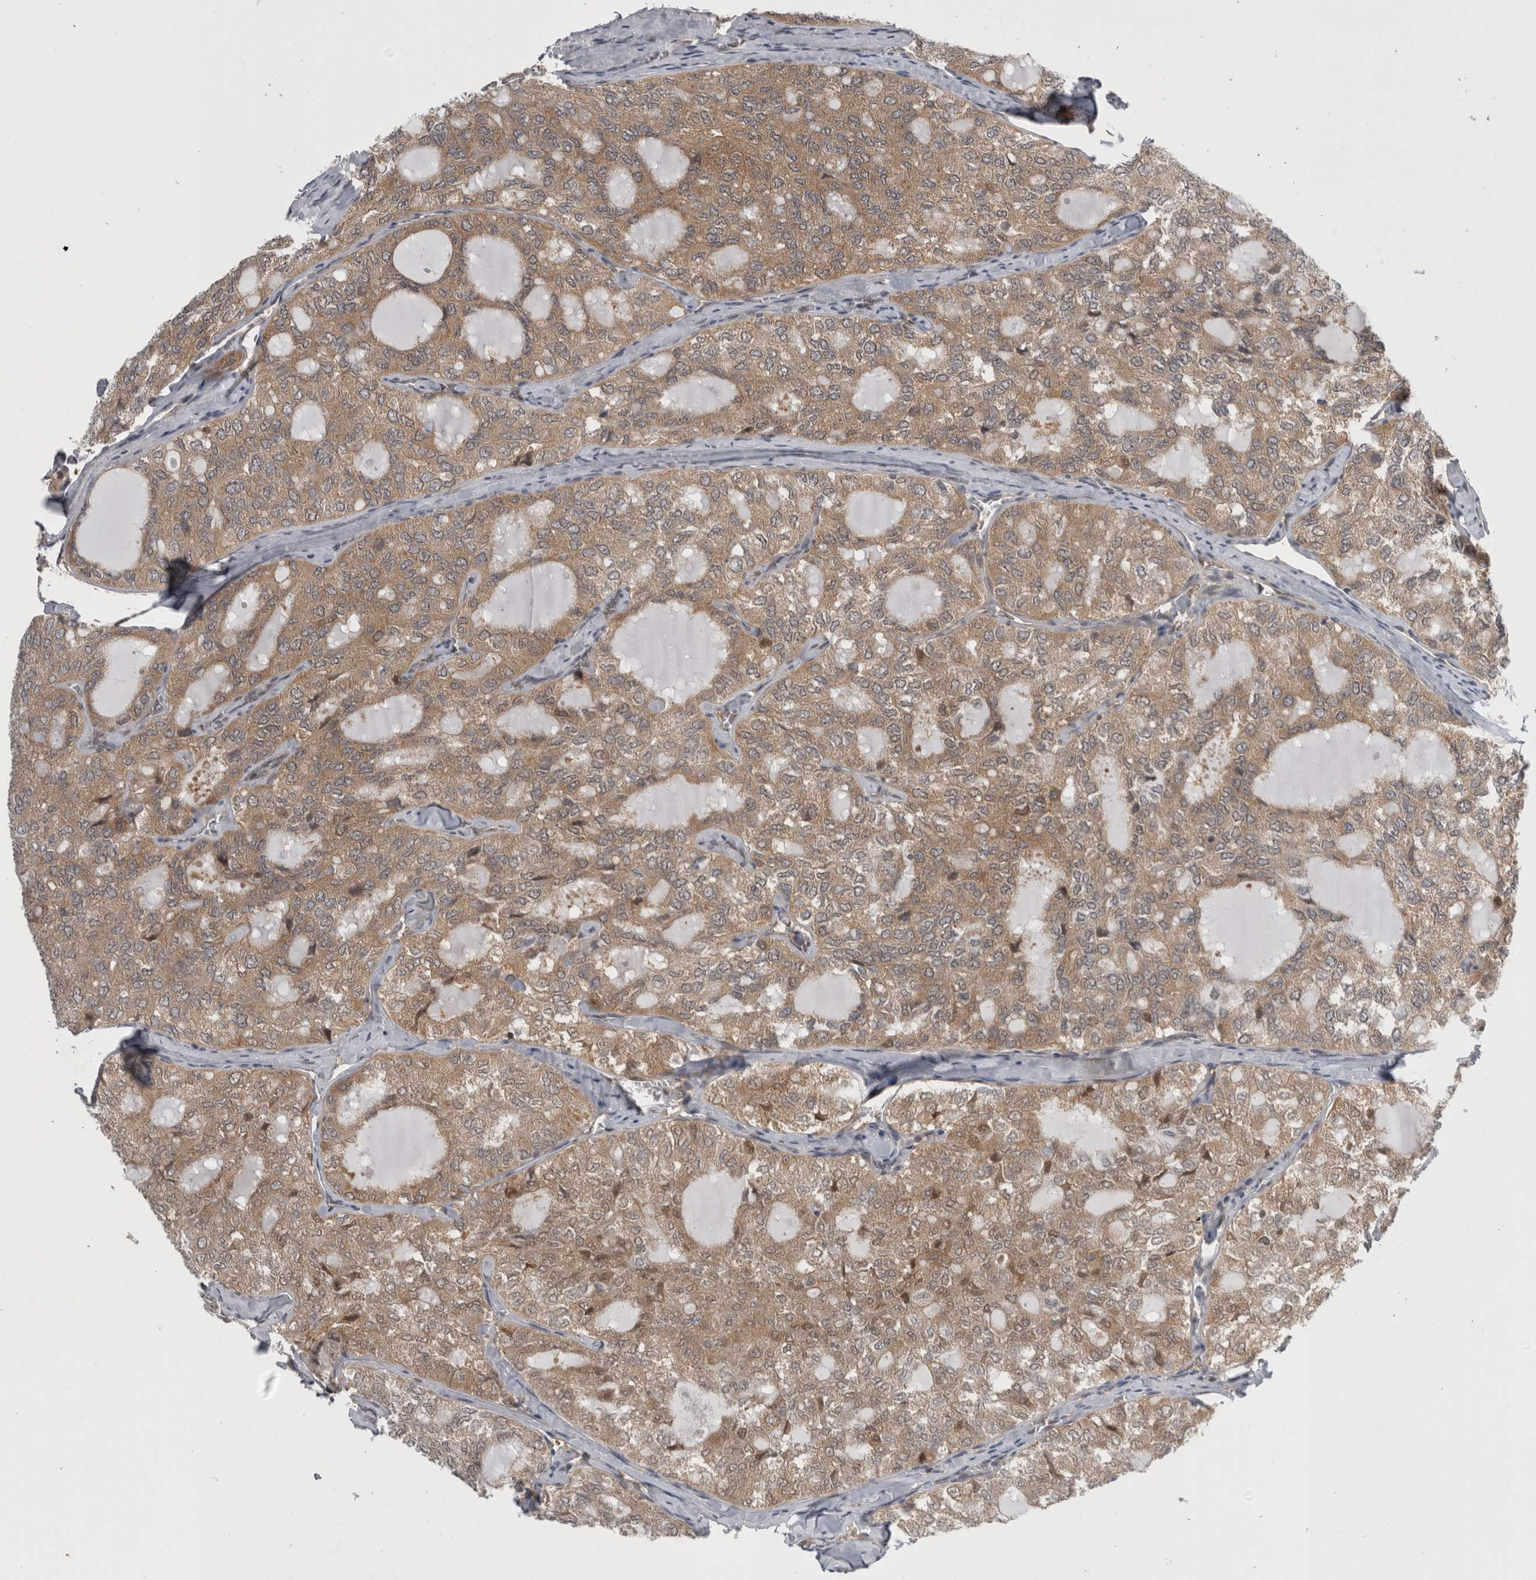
{"staining": {"intensity": "moderate", "quantity": ">75%", "location": "cytoplasmic/membranous,nuclear"}, "tissue": "thyroid cancer", "cell_type": "Tumor cells", "image_type": "cancer", "snomed": [{"axis": "morphology", "description": "Follicular adenoma carcinoma, NOS"}, {"axis": "topography", "description": "Thyroid gland"}], "caption": "IHC of human thyroid cancer exhibits medium levels of moderate cytoplasmic/membranous and nuclear expression in approximately >75% of tumor cells.", "gene": "PSMB2", "patient": {"sex": "male", "age": 75}}